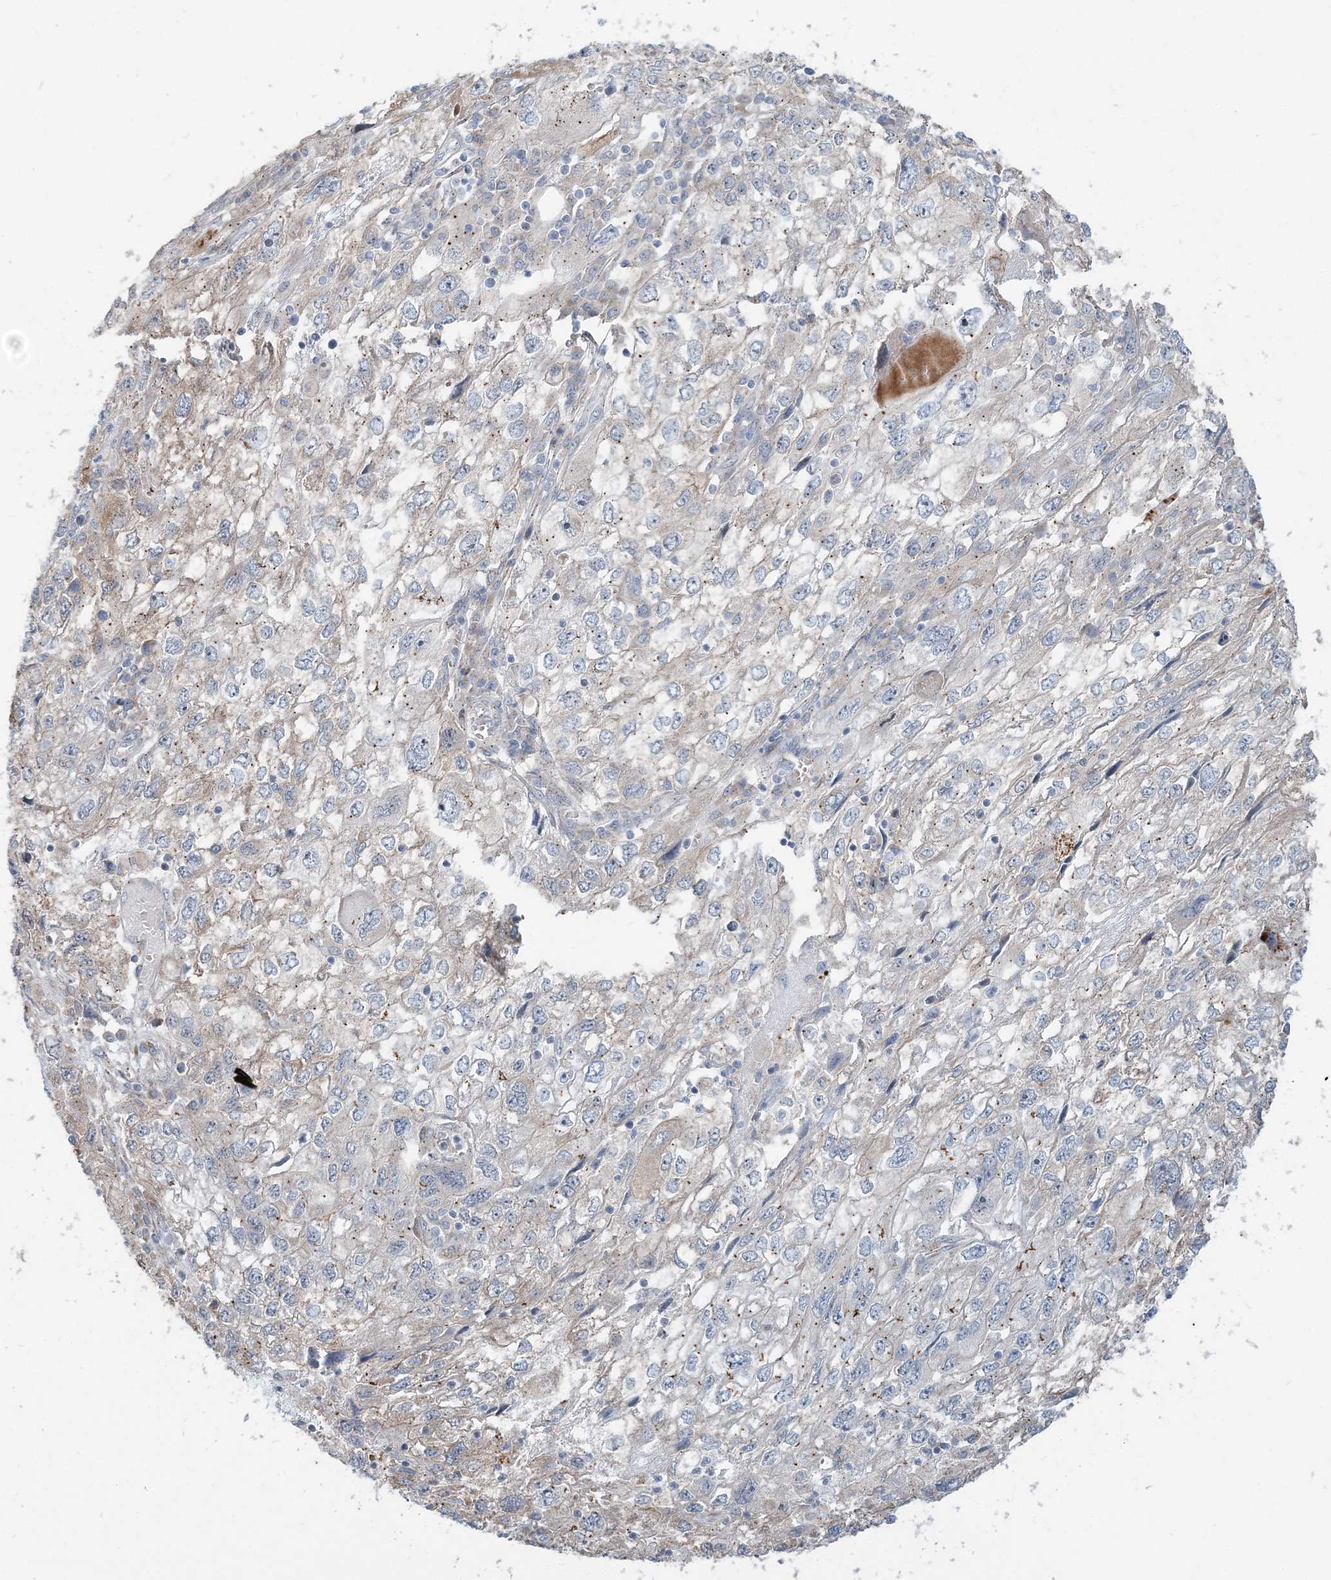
{"staining": {"intensity": "negative", "quantity": "none", "location": "none"}, "tissue": "endometrial cancer", "cell_type": "Tumor cells", "image_type": "cancer", "snomed": [{"axis": "morphology", "description": "Adenocarcinoma, NOS"}, {"axis": "topography", "description": "Endometrium"}], "caption": "Image shows no protein expression in tumor cells of endometrial adenocarcinoma tissue.", "gene": "CXXC5", "patient": {"sex": "female", "age": 49}}